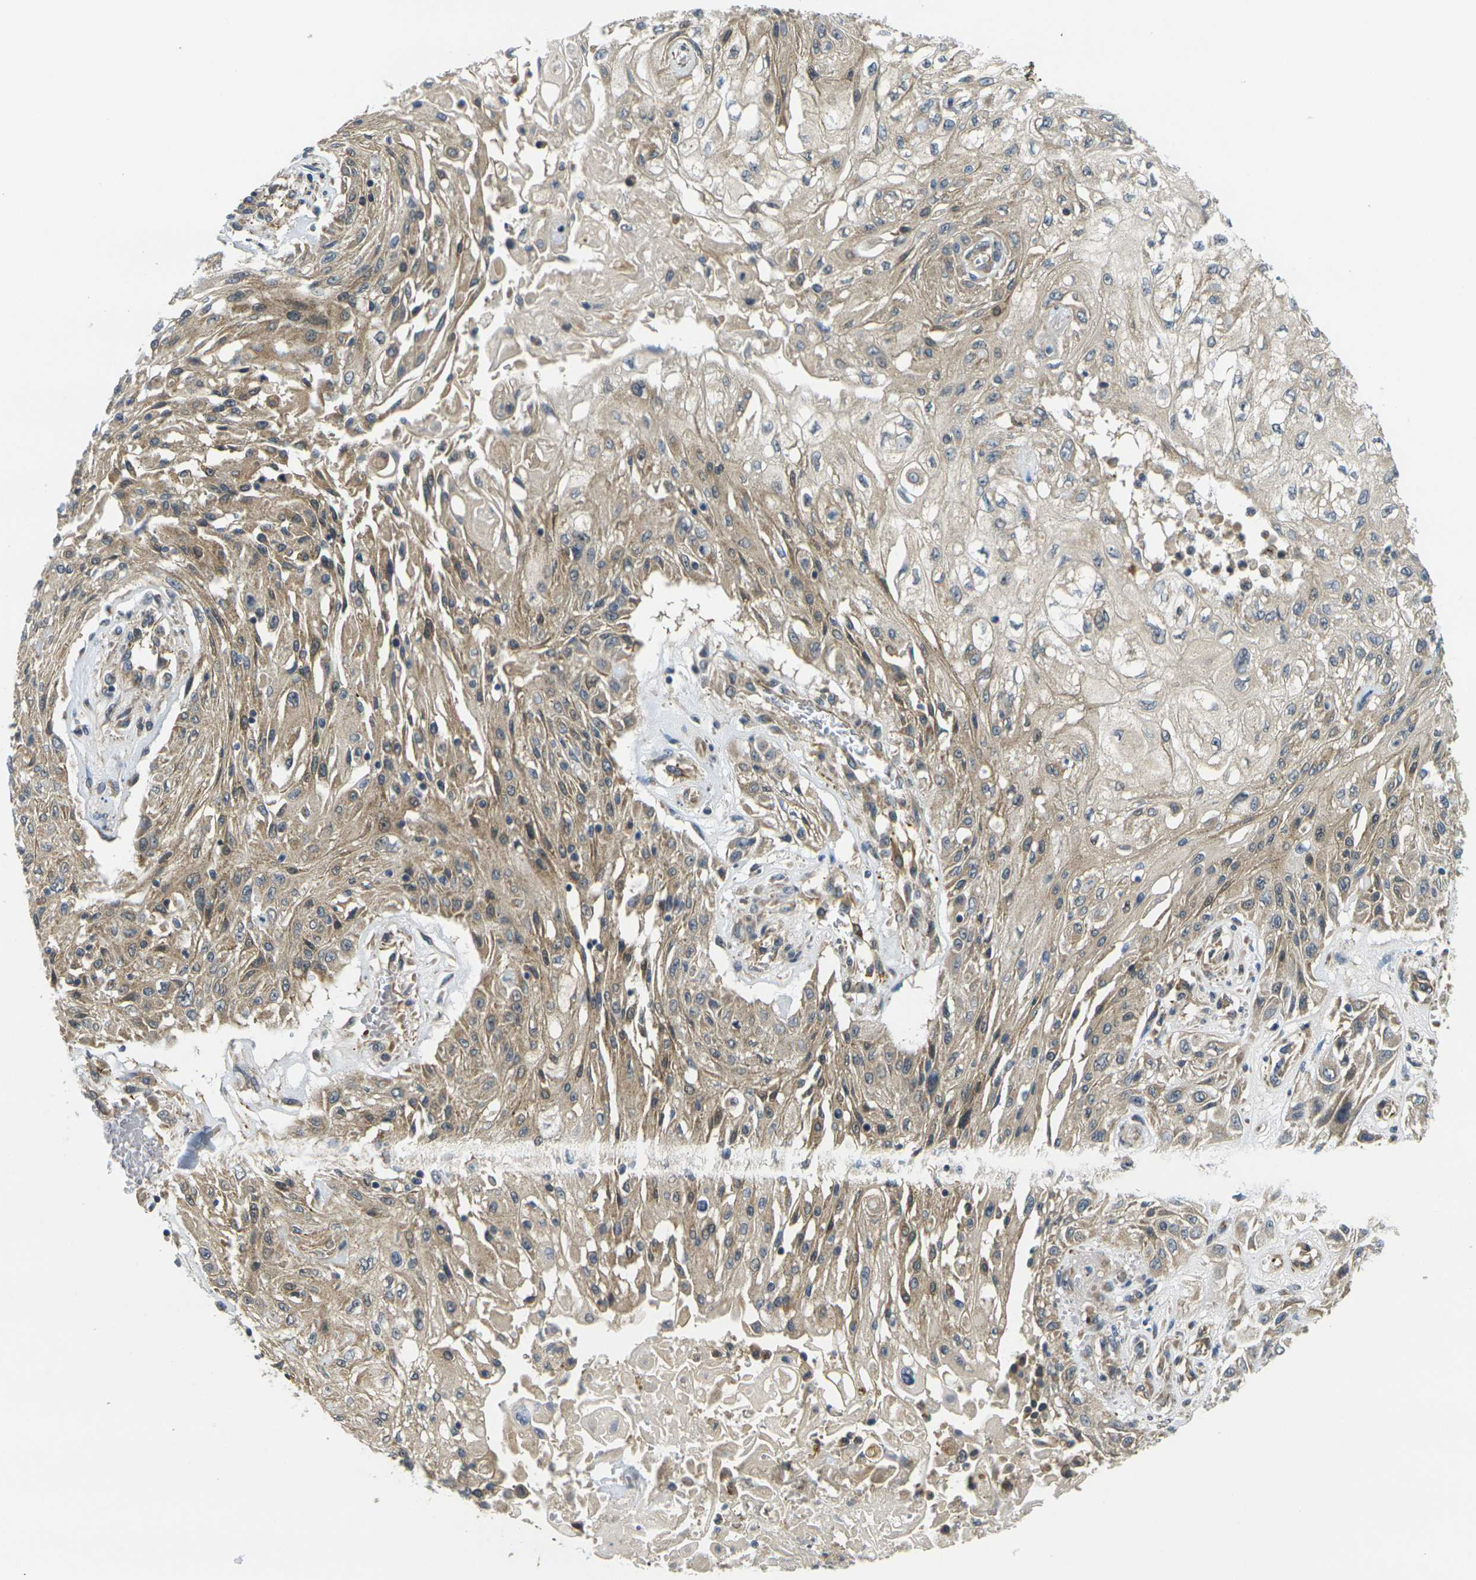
{"staining": {"intensity": "moderate", "quantity": ">75%", "location": "cytoplasmic/membranous"}, "tissue": "skin cancer", "cell_type": "Tumor cells", "image_type": "cancer", "snomed": [{"axis": "morphology", "description": "Squamous cell carcinoma, NOS"}, {"axis": "topography", "description": "Skin"}], "caption": "Immunohistochemical staining of human skin cancer (squamous cell carcinoma) demonstrates moderate cytoplasmic/membranous protein positivity in about >75% of tumor cells. (IHC, brightfield microscopy, high magnification).", "gene": "MINAR2", "patient": {"sex": "male", "age": 75}}